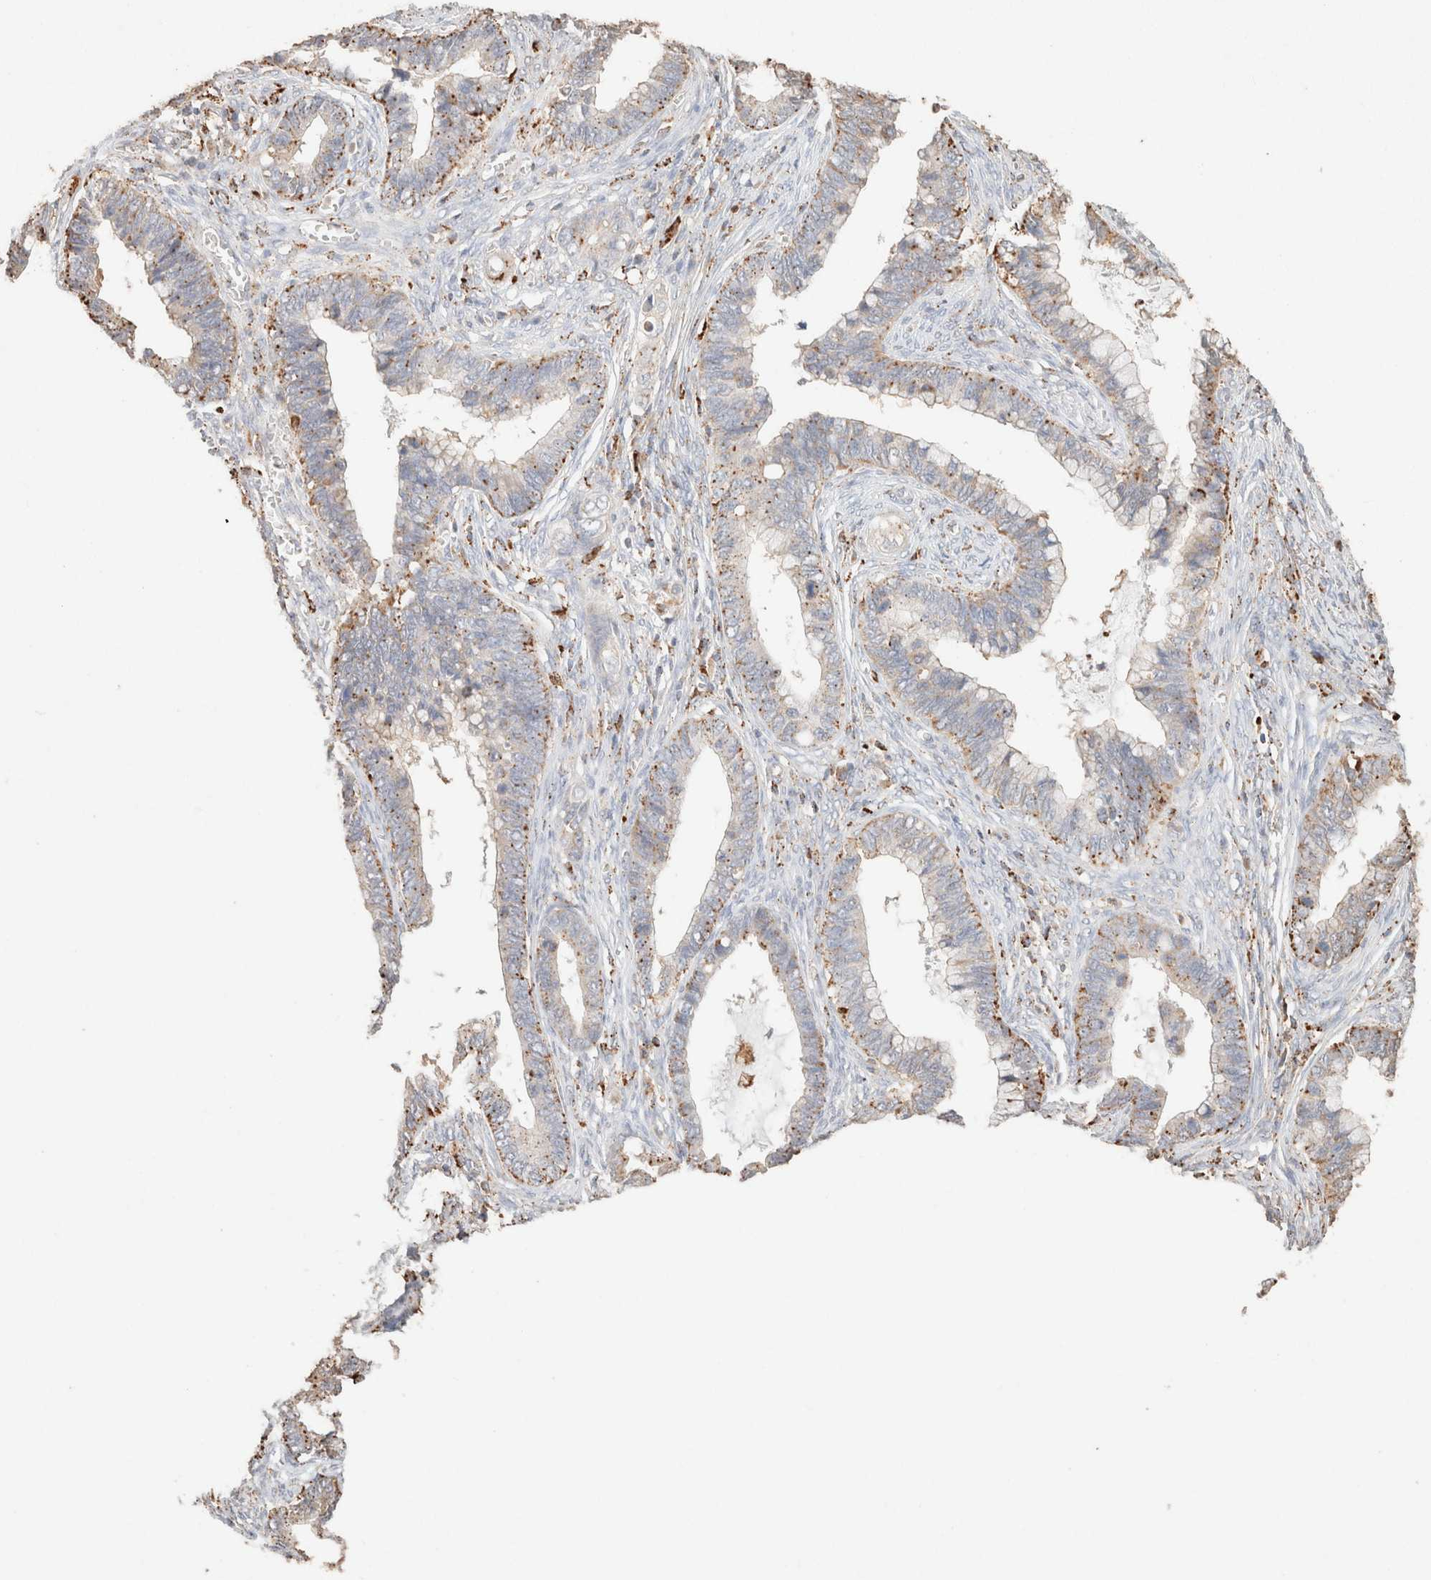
{"staining": {"intensity": "moderate", "quantity": "25%-75%", "location": "cytoplasmic/membranous"}, "tissue": "cervical cancer", "cell_type": "Tumor cells", "image_type": "cancer", "snomed": [{"axis": "morphology", "description": "Adenocarcinoma, NOS"}, {"axis": "topography", "description": "Cervix"}], "caption": "Human cervical cancer stained with a protein marker demonstrates moderate staining in tumor cells.", "gene": "CTSC", "patient": {"sex": "female", "age": 44}}